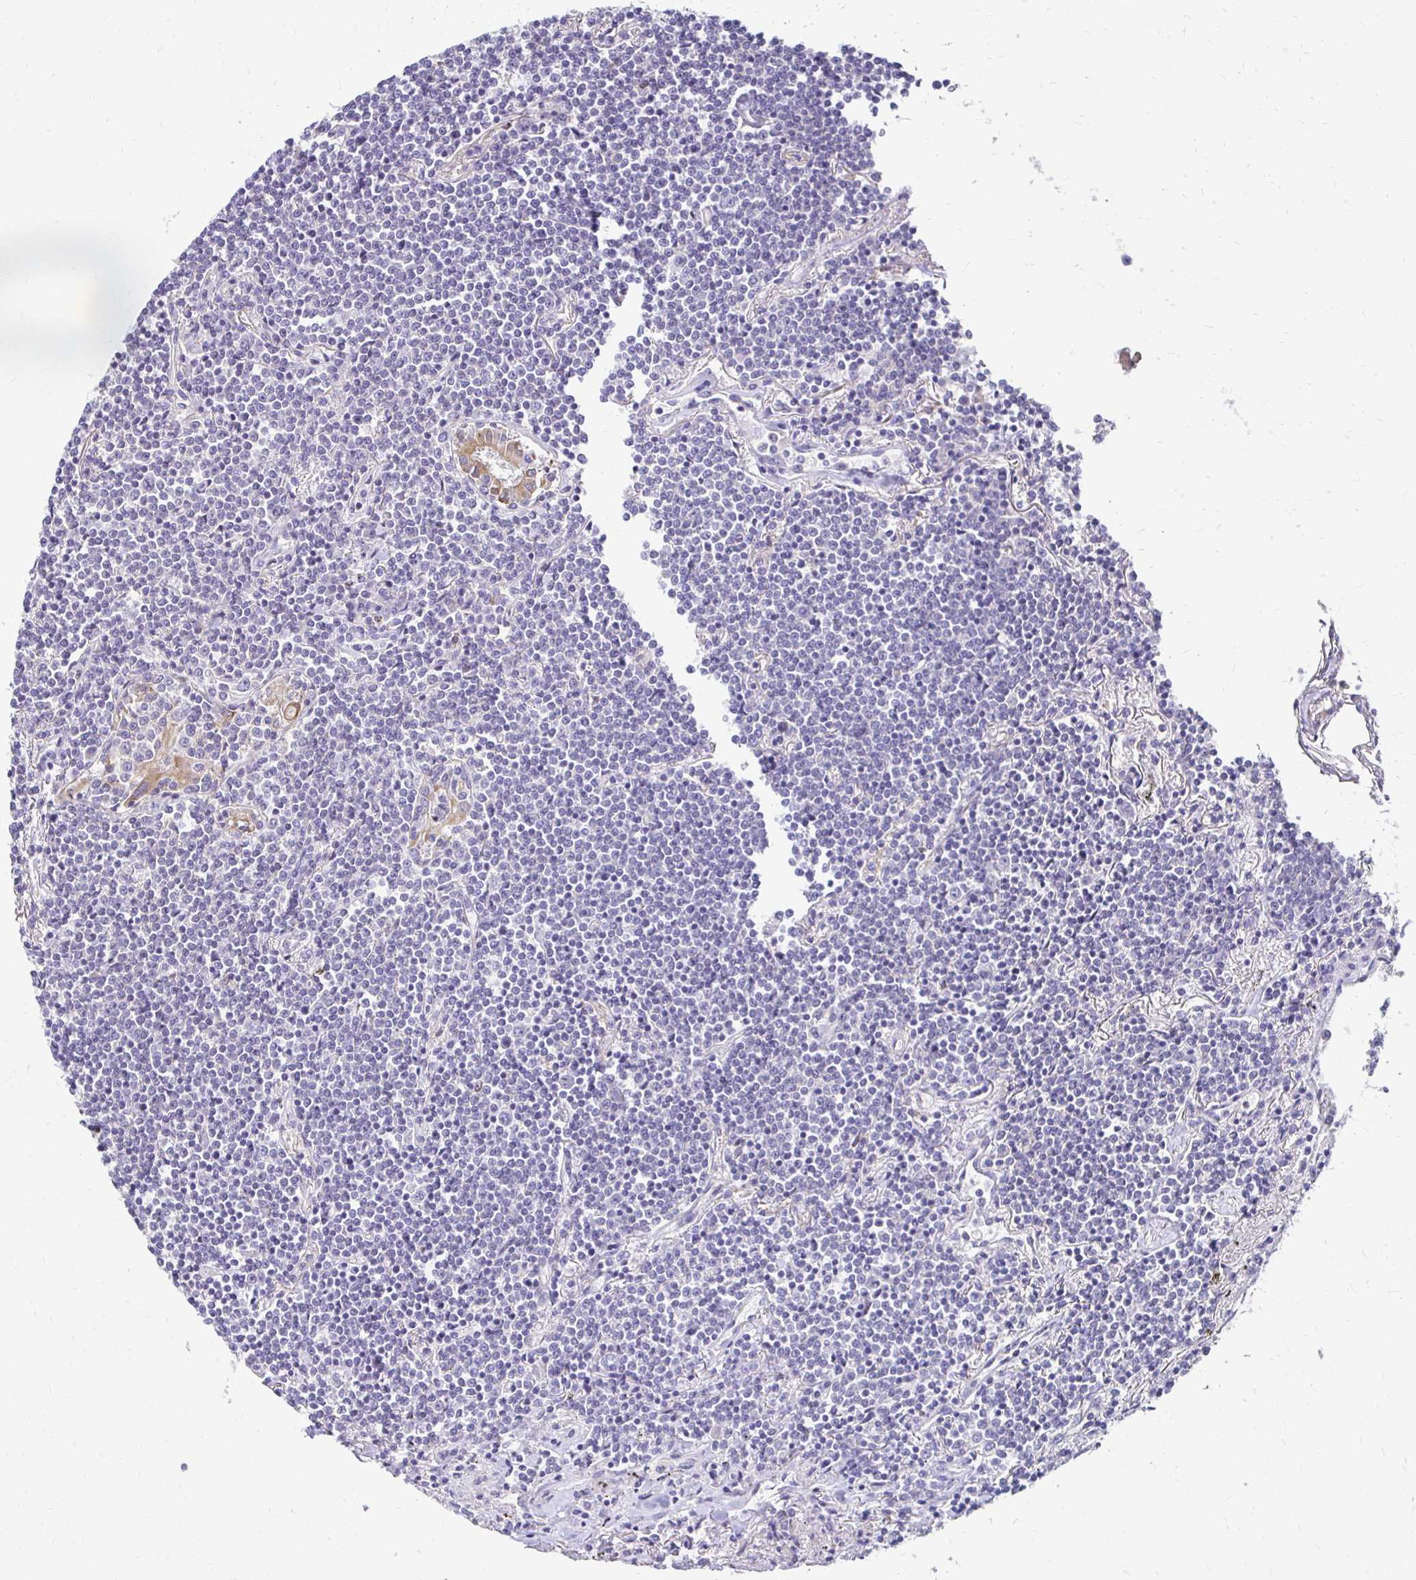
{"staining": {"intensity": "negative", "quantity": "none", "location": "none"}, "tissue": "lymphoma", "cell_type": "Tumor cells", "image_type": "cancer", "snomed": [{"axis": "morphology", "description": "Malignant lymphoma, non-Hodgkin's type, Low grade"}, {"axis": "topography", "description": "Lung"}], "caption": "Photomicrograph shows no protein staining in tumor cells of malignant lymphoma, non-Hodgkin's type (low-grade) tissue.", "gene": "AKAP6", "patient": {"sex": "female", "age": 71}}